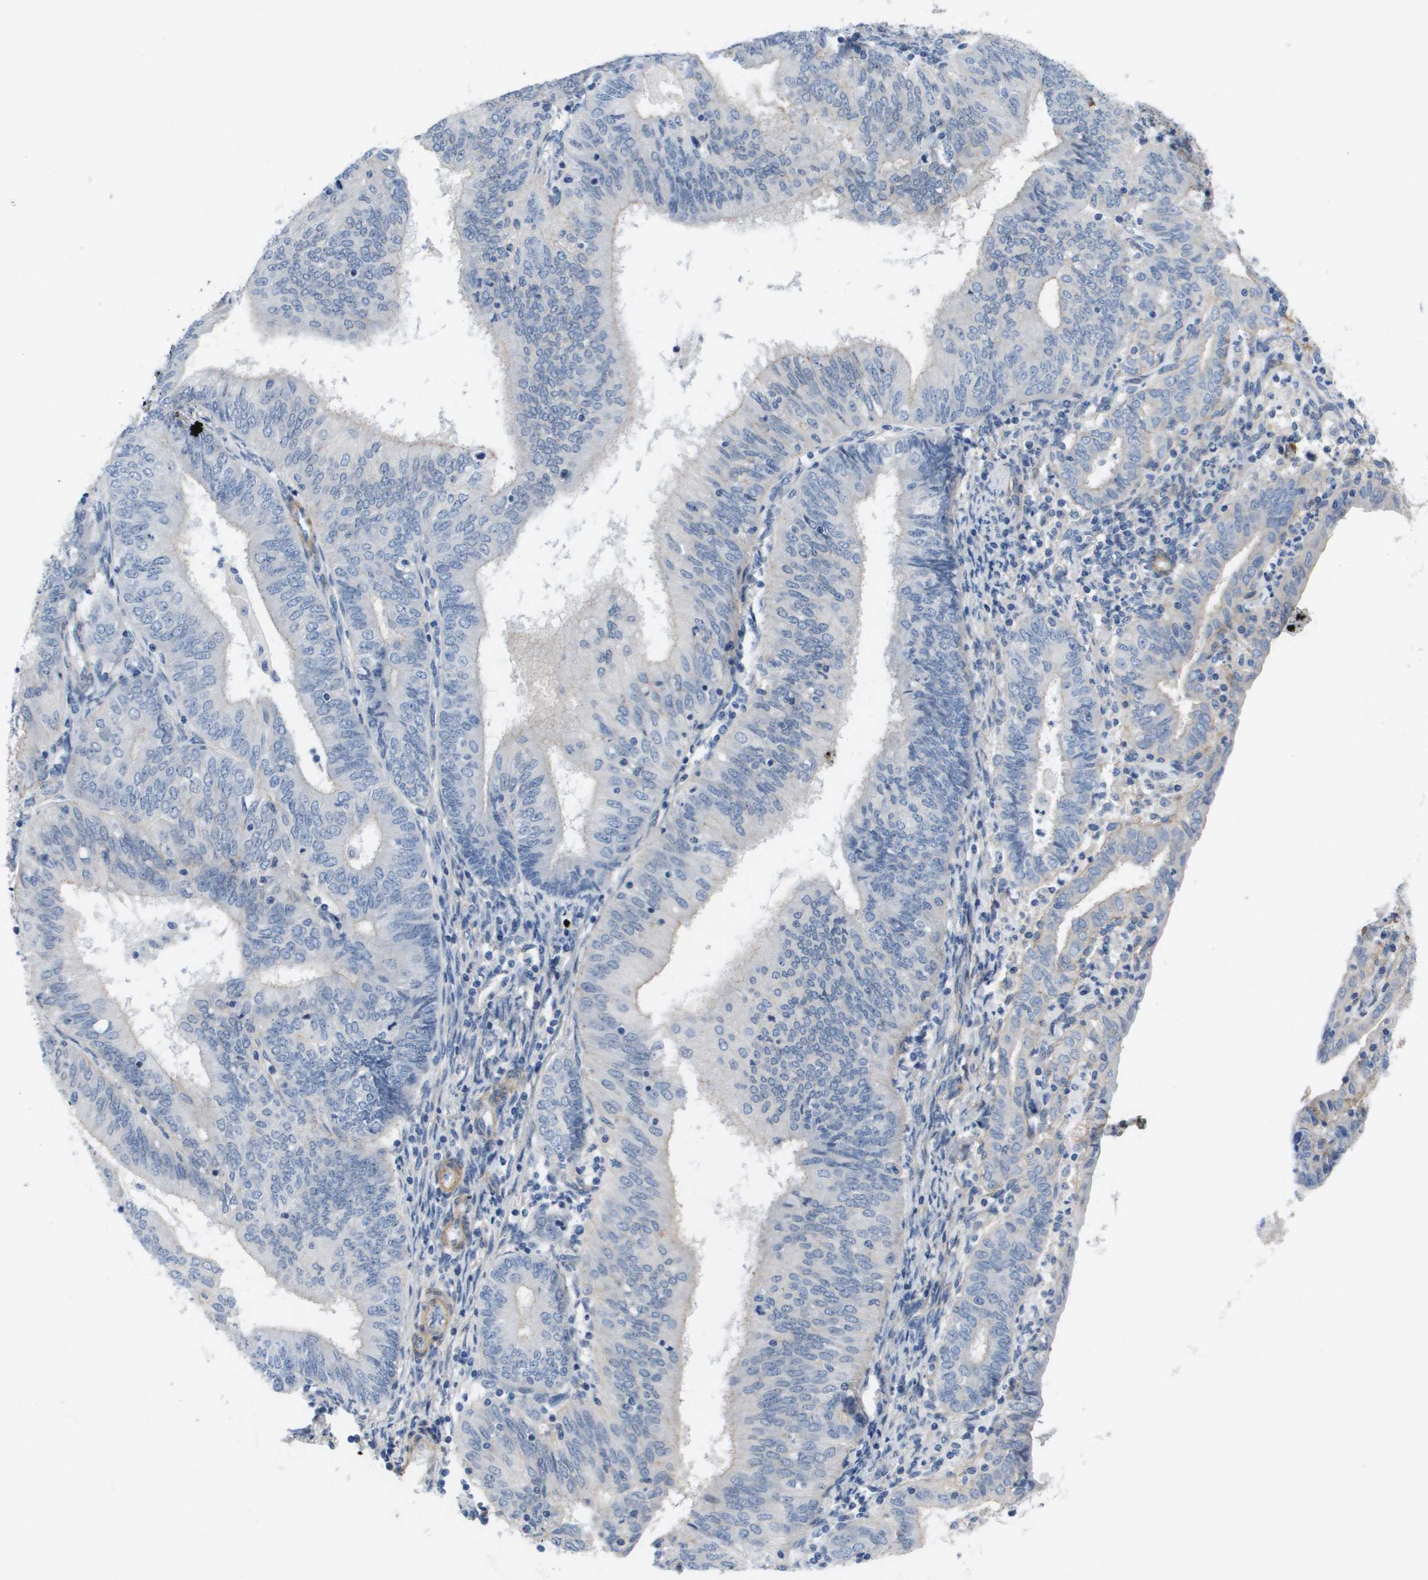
{"staining": {"intensity": "negative", "quantity": "none", "location": "none"}, "tissue": "endometrial cancer", "cell_type": "Tumor cells", "image_type": "cancer", "snomed": [{"axis": "morphology", "description": "Adenocarcinoma, NOS"}, {"axis": "topography", "description": "Endometrium"}], "caption": "High magnification brightfield microscopy of endometrial cancer stained with DAB (brown) and counterstained with hematoxylin (blue): tumor cells show no significant staining.", "gene": "LPP", "patient": {"sex": "female", "age": 58}}